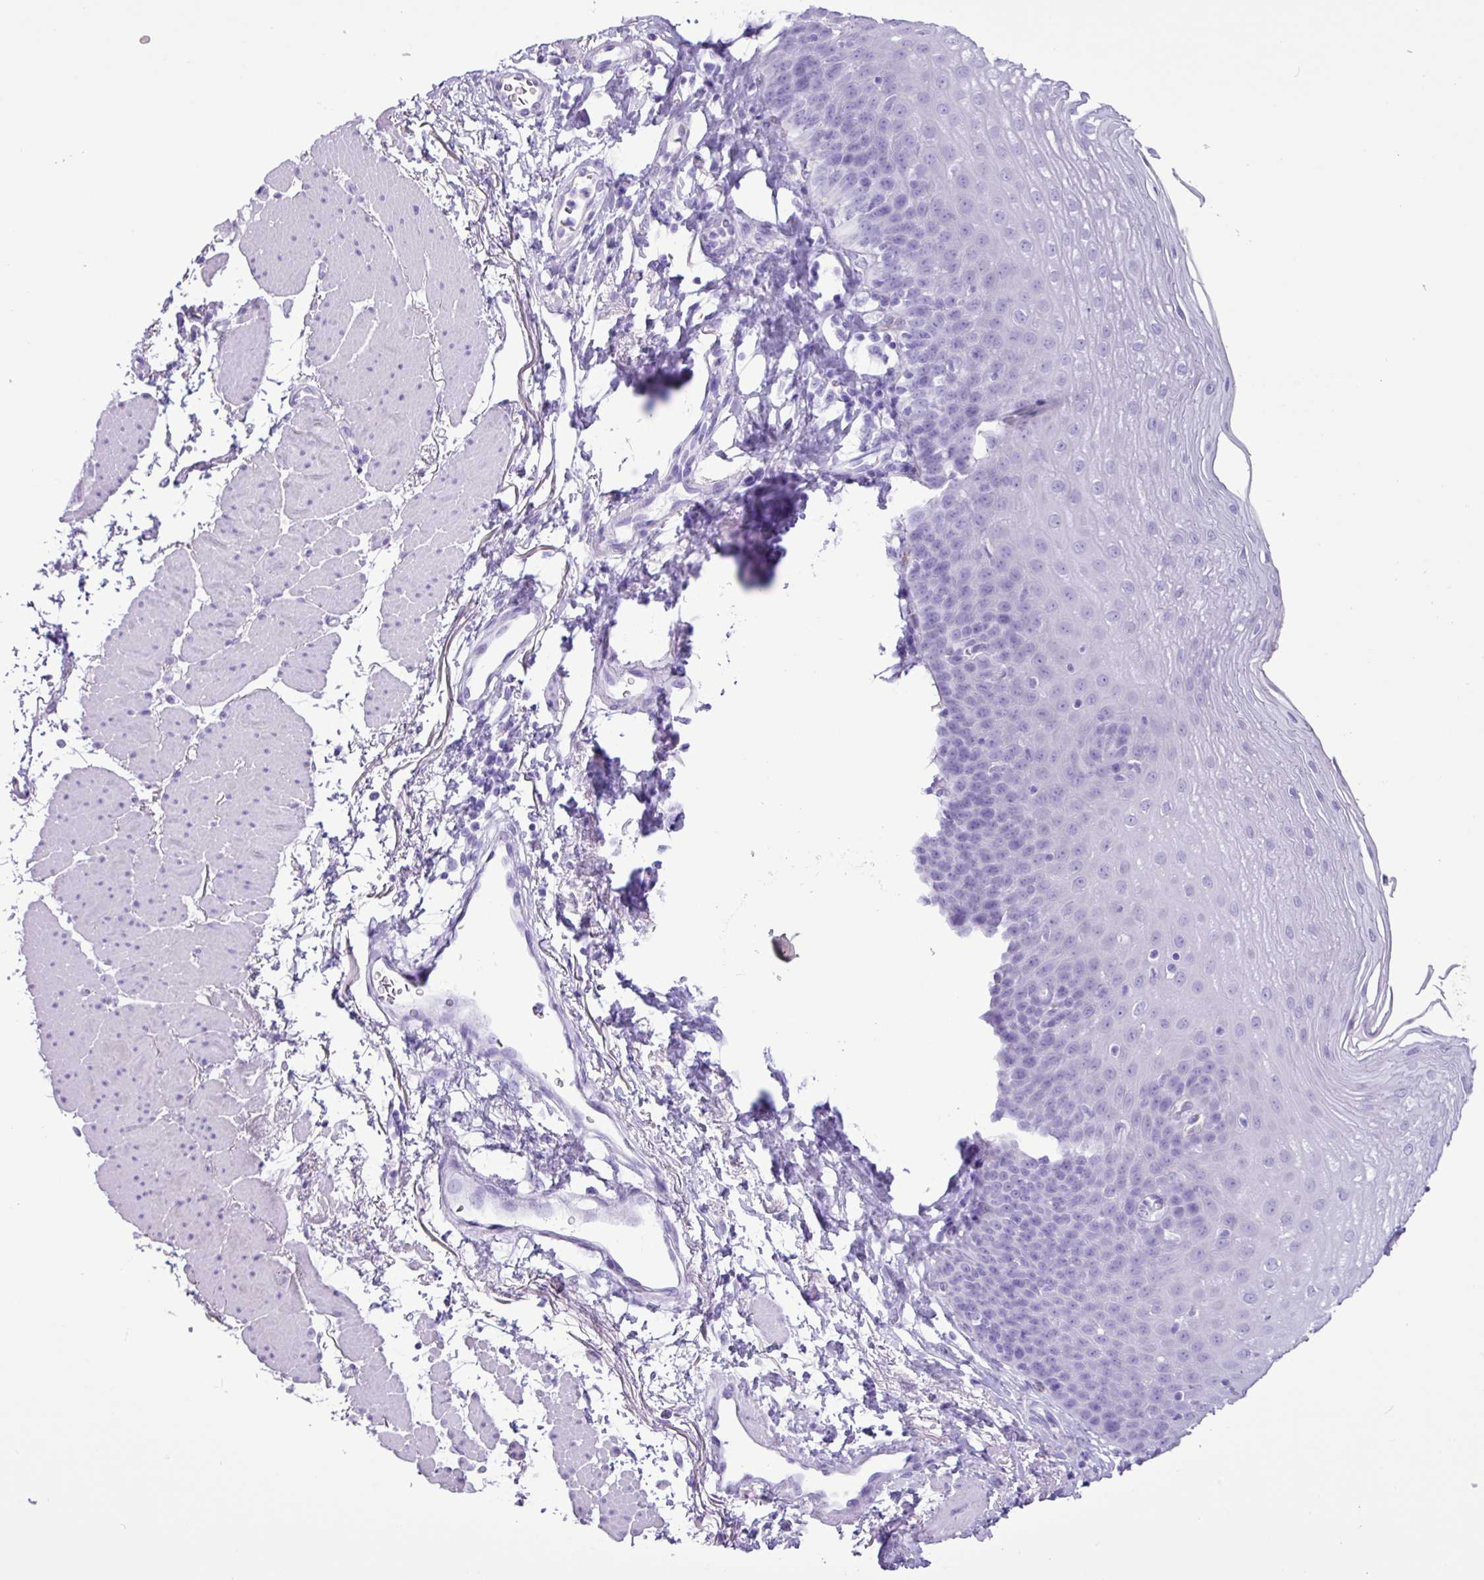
{"staining": {"intensity": "negative", "quantity": "none", "location": "none"}, "tissue": "esophagus", "cell_type": "Squamous epithelial cells", "image_type": "normal", "snomed": [{"axis": "morphology", "description": "Normal tissue, NOS"}, {"axis": "topography", "description": "Esophagus"}], "caption": "IHC photomicrograph of unremarkable esophagus: human esophagus stained with DAB shows no significant protein positivity in squamous epithelial cells.", "gene": "CKMT2", "patient": {"sex": "female", "age": 81}}